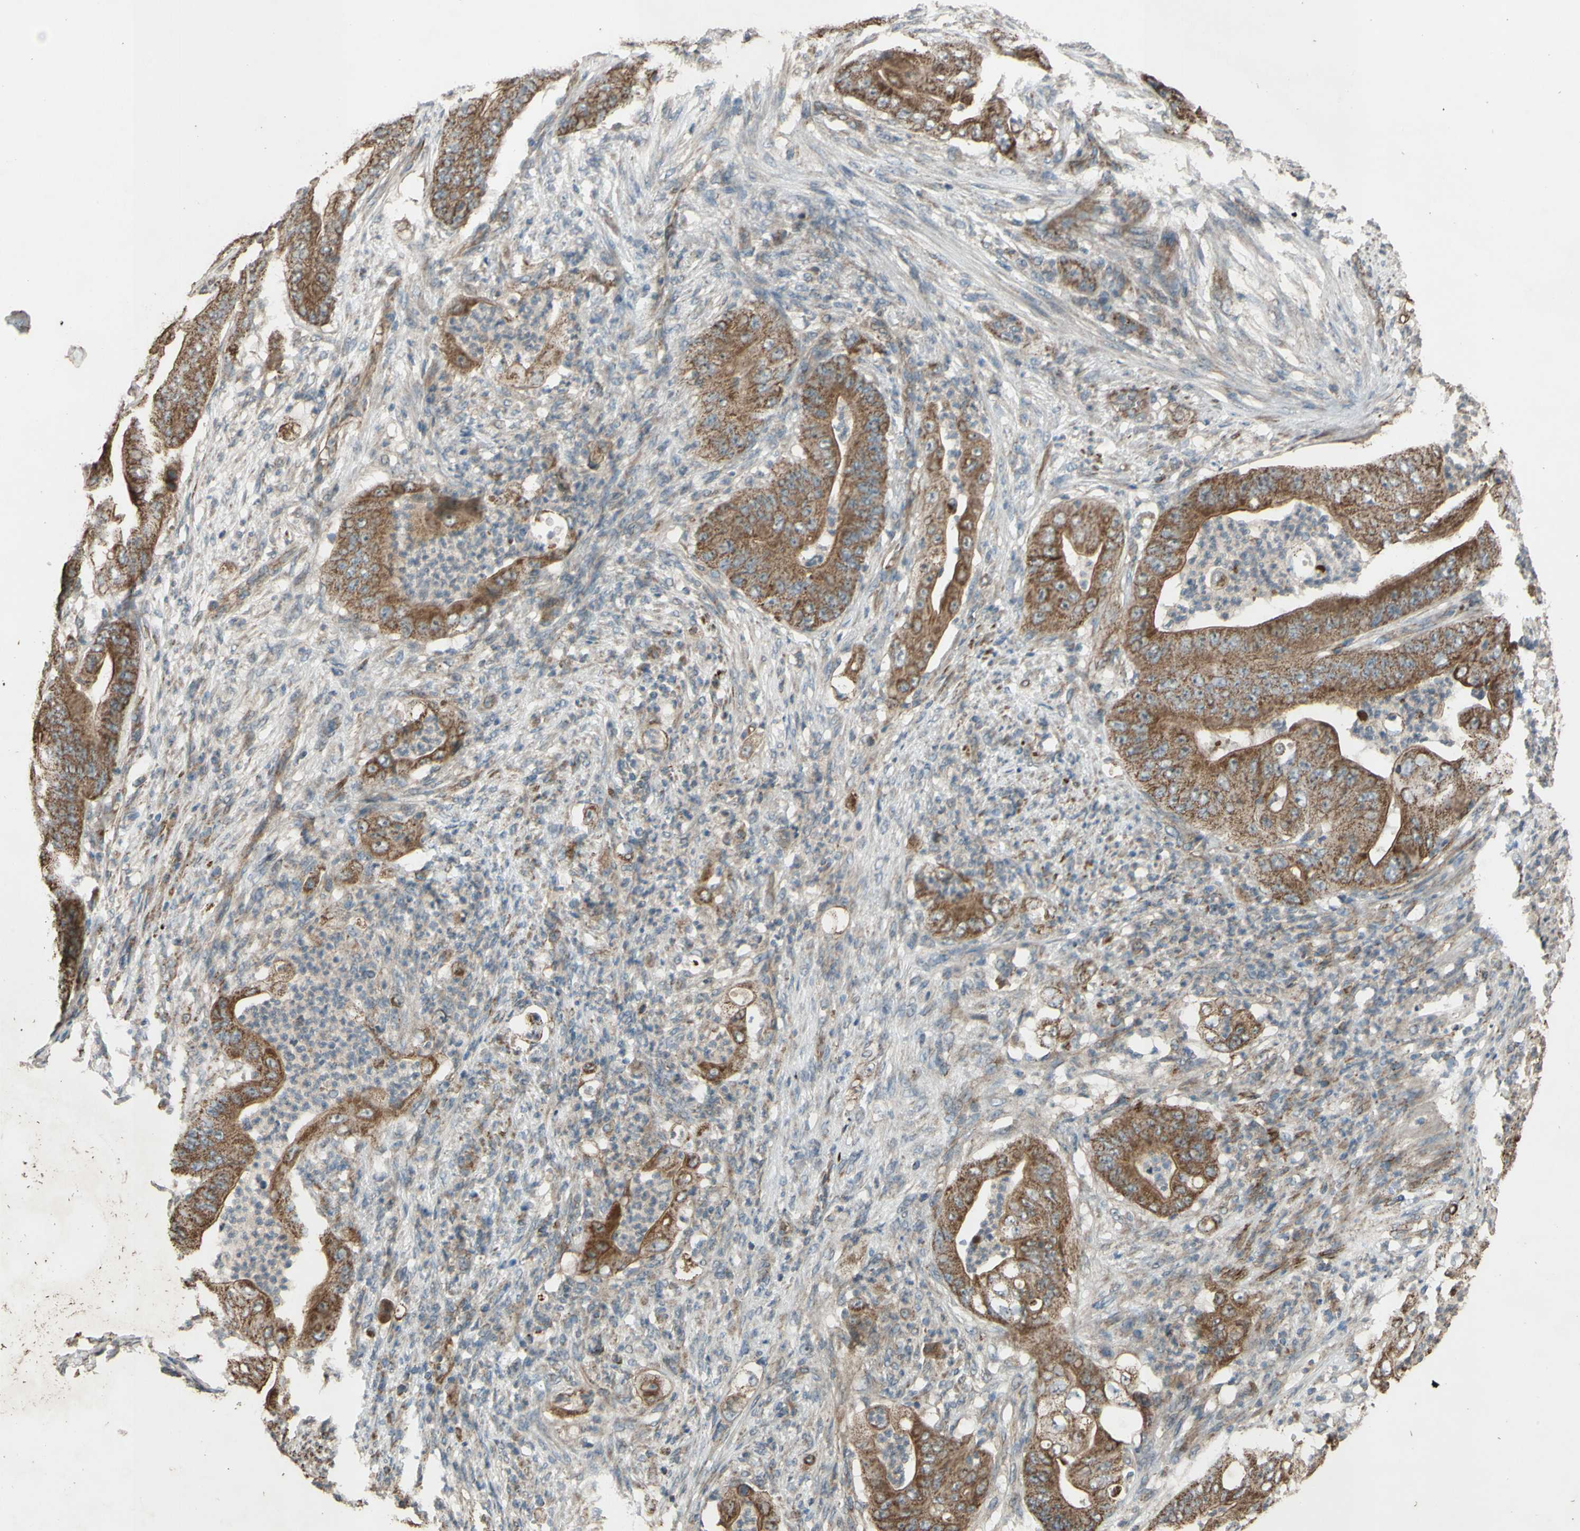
{"staining": {"intensity": "moderate", "quantity": ">75%", "location": "cytoplasmic/membranous"}, "tissue": "stomach cancer", "cell_type": "Tumor cells", "image_type": "cancer", "snomed": [{"axis": "morphology", "description": "Adenocarcinoma, NOS"}, {"axis": "topography", "description": "Stomach"}], "caption": "This is a micrograph of immunohistochemistry (IHC) staining of stomach adenocarcinoma, which shows moderate staining in the cytoplasmic/membranous of tumor cells.", "gene": "ACOT8", "patient": {"sex": "female", "age": 73}}